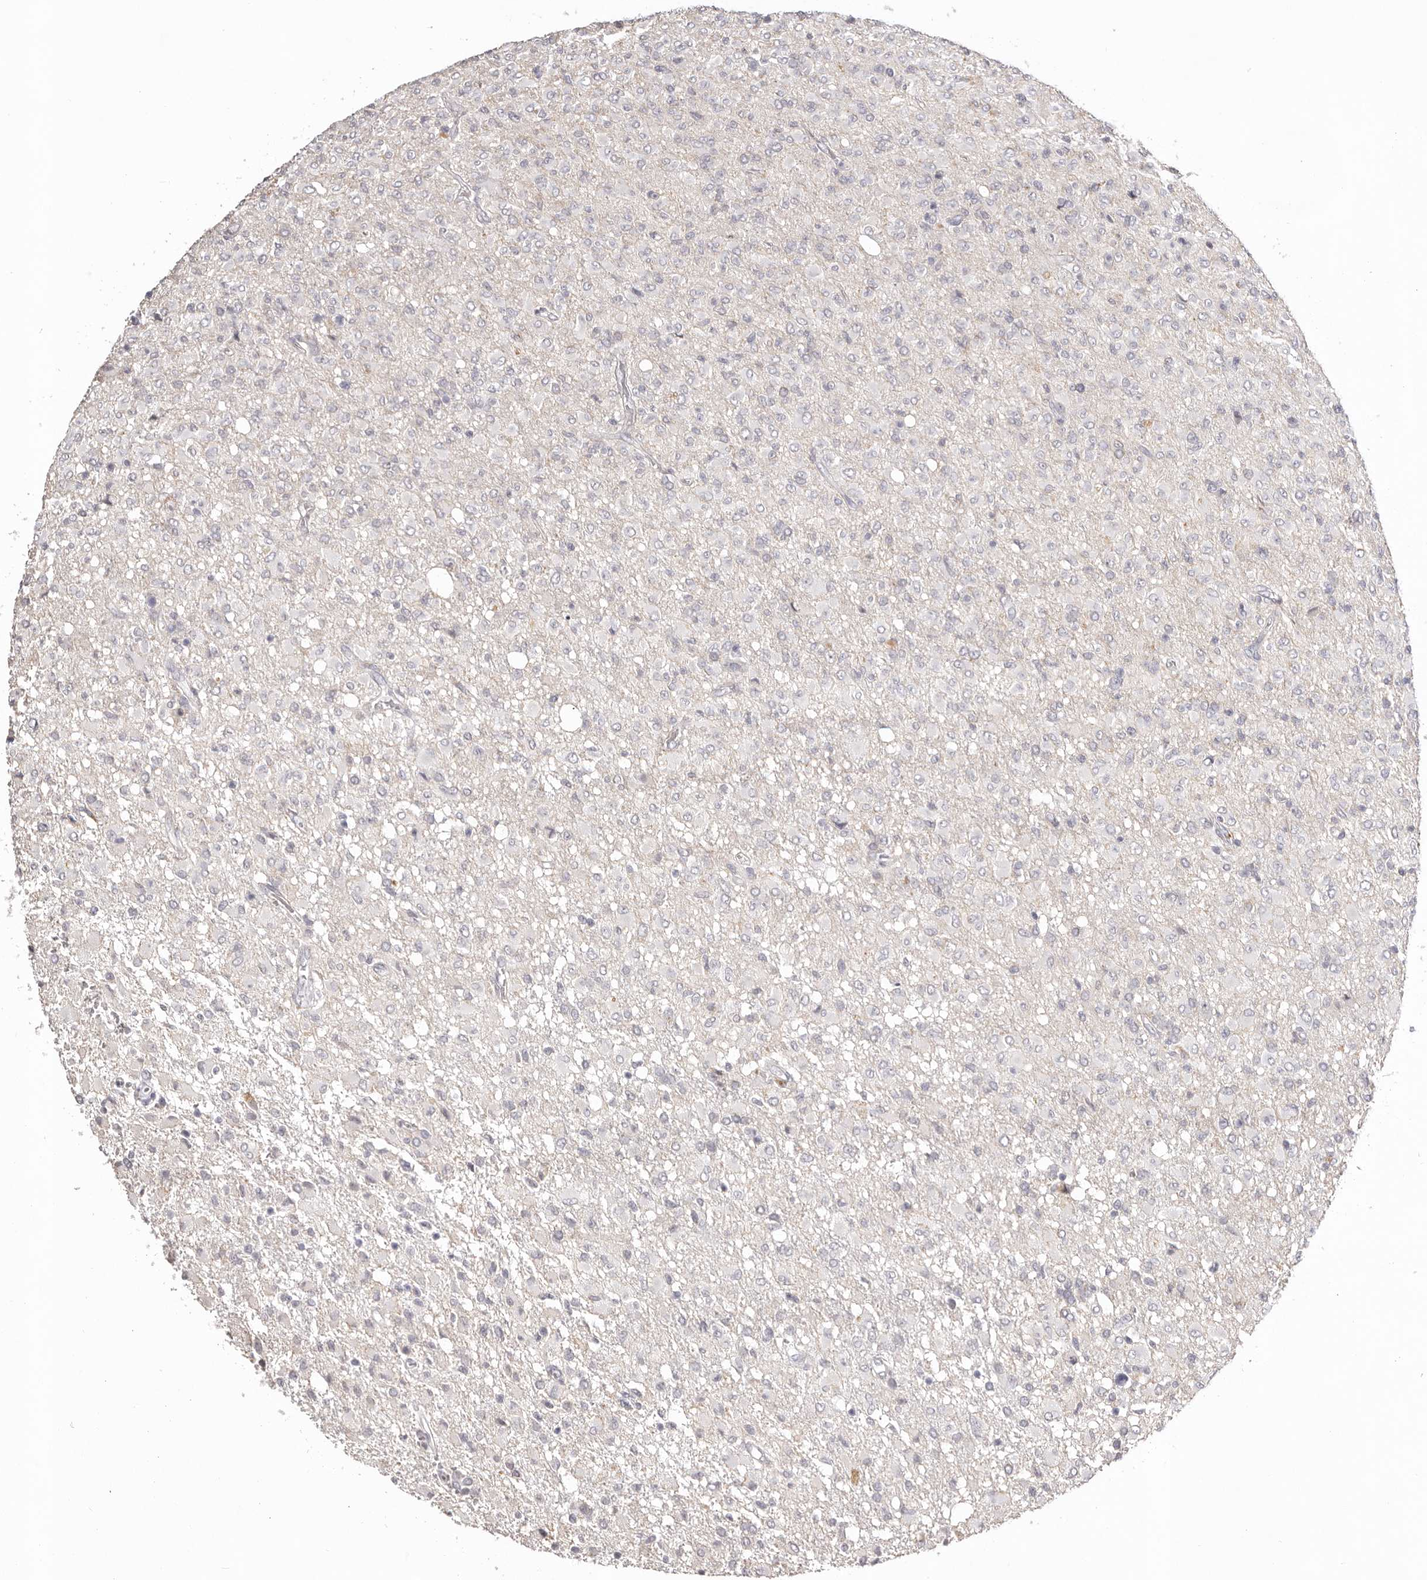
{"staining": {"intensity": "negative", "quantity": "none", "location": "none"}, "tissue": "glioma", "cell_type": "Tumor cells", "image_type": "cancer", "snomed": [{"axis": "morphology", "description": "Glioma, malignant, High grade"}, {"axis": "topography", "description": "Brain"}], "caption": "This is an immunohistochemistry image of glioma. There is no staining in tumor cells.", "gene": "PCDHB6", "patient": {"sex": "female", "age": 57}}